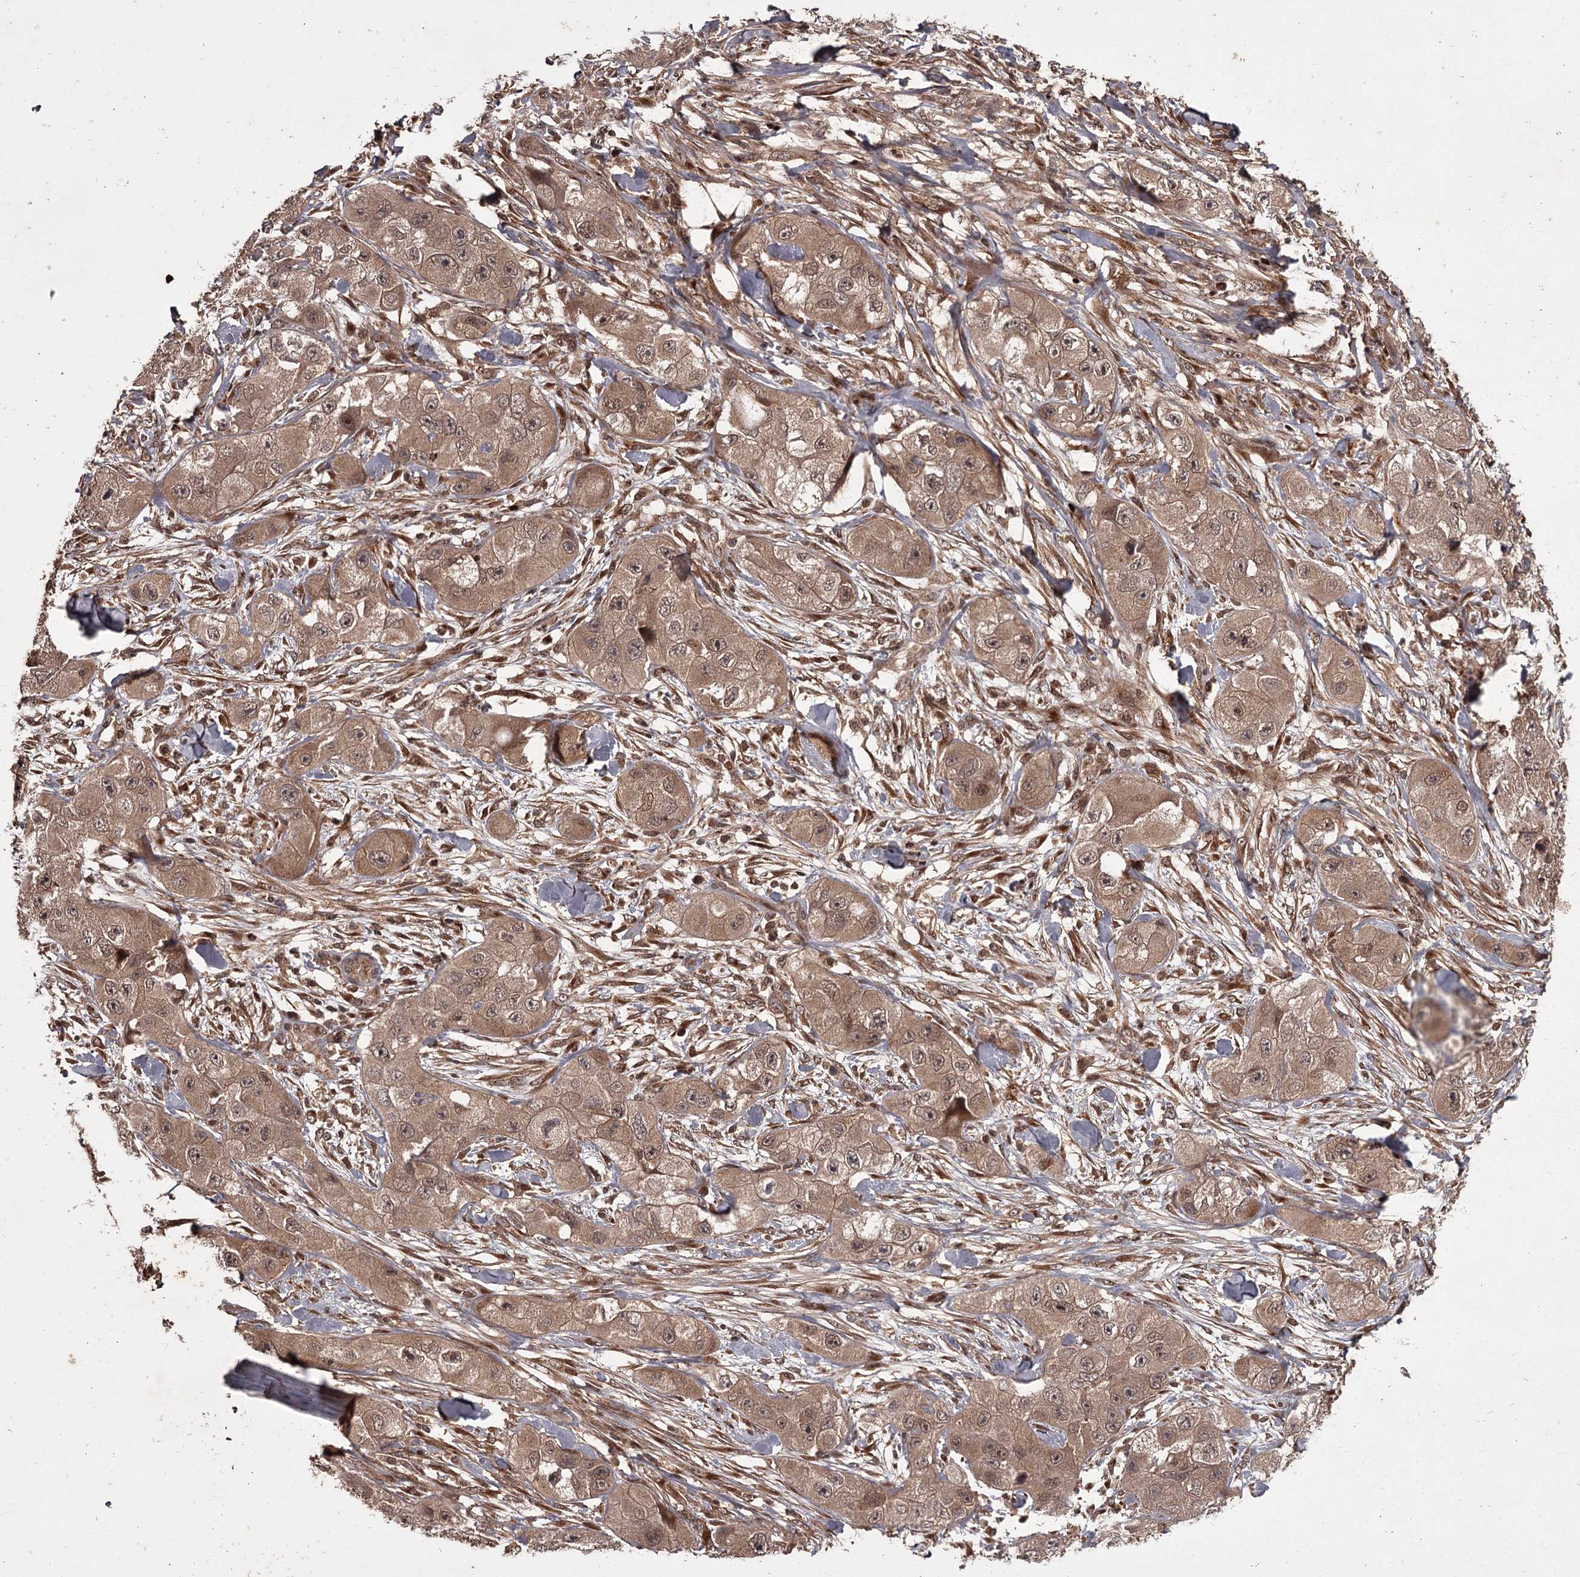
{"staining": {"intensity": "moderate", "quantity": ">75%", "location": "cytoplasmic/membranous"}, "tissue": "skin cancer", "cell_type": "Tumor cells", "image_type": "cancer", "snomed": [{"axis": "morphology", "description": "Squamous cell carcinoma, NOS"}, {"axis": "topography", "description": "Skin"}, {"axis": "topography", "description": "Subcutis"}], "caption": "Skin cancer (squamous cell carcinoma) was stained to show a protein in brown. There is medium levels of moderate cytoplasmic/membranous expression in approximately >75% of tumor cells.", "gene": "TBC1D23", "patient": {"sex": "male", "age": 73}}